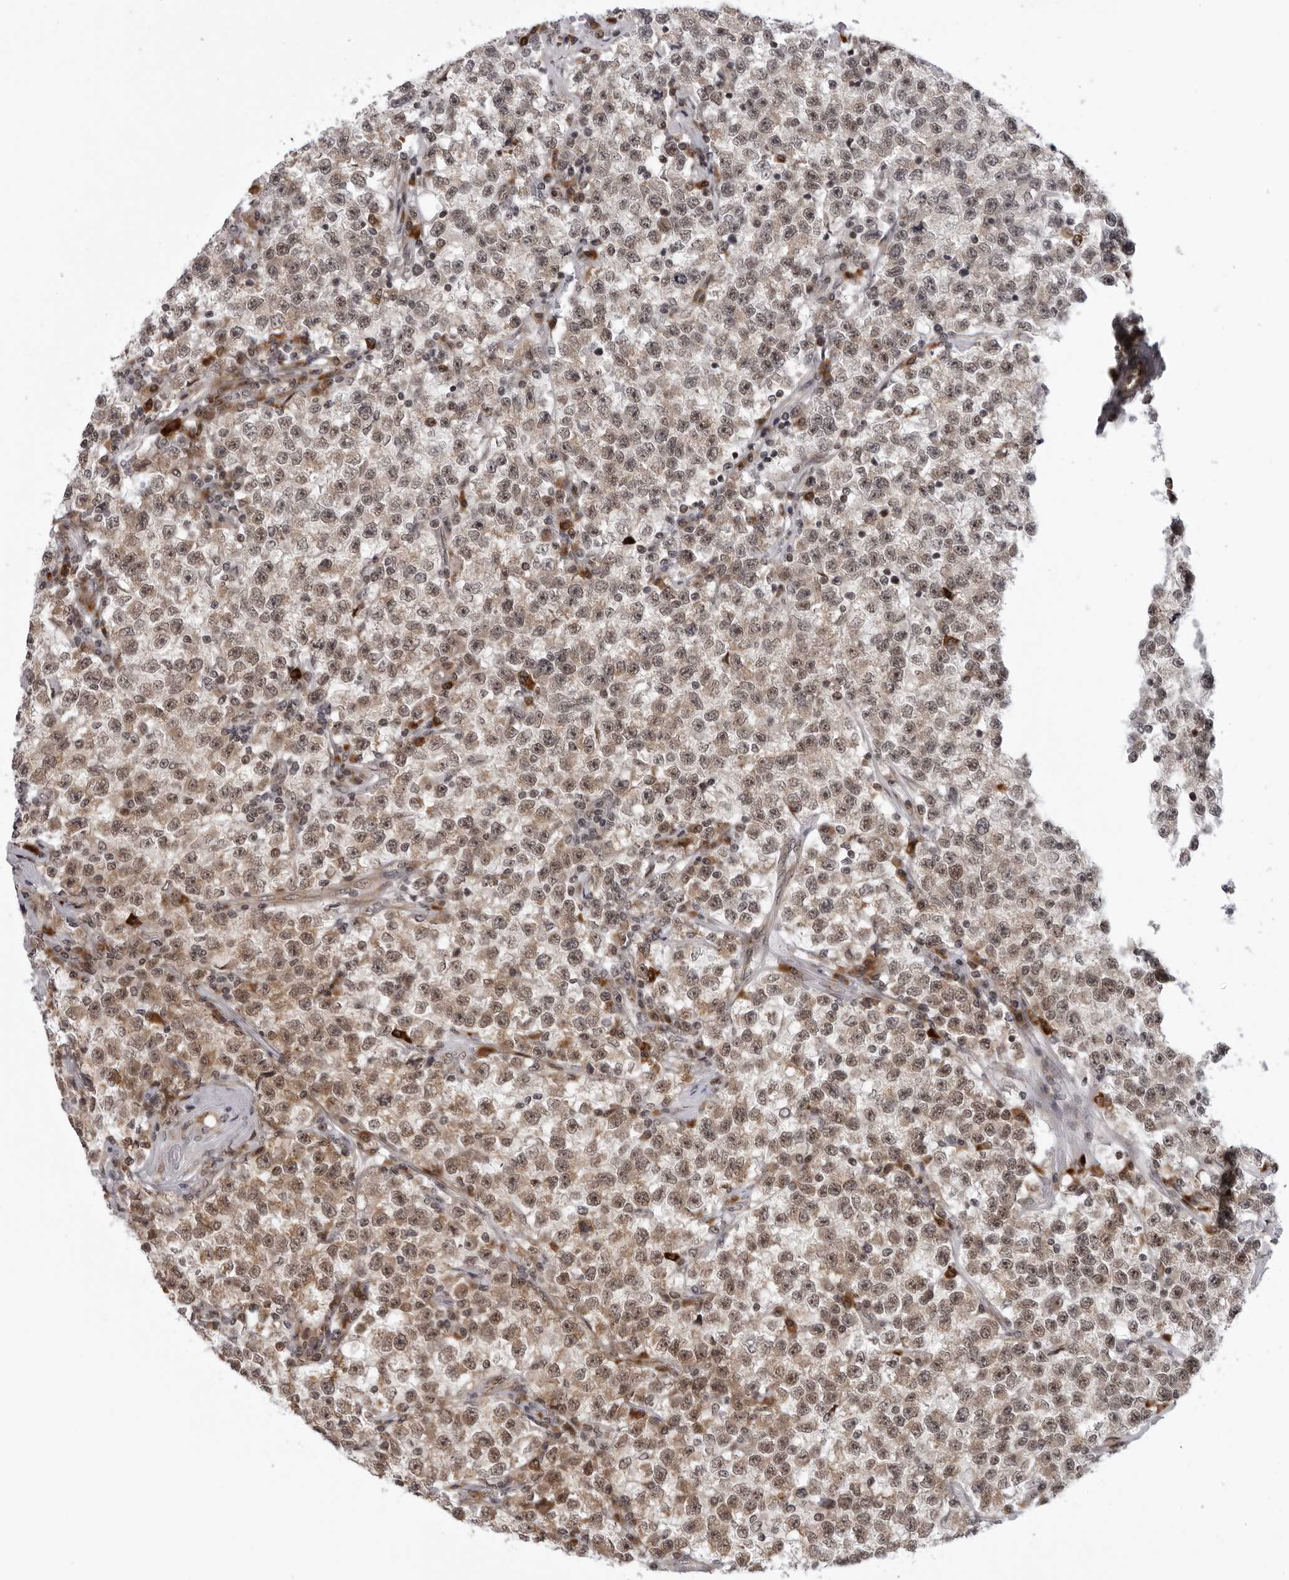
{"staining": {"intensity": "weak", "quantity": "25%-75%", "location": "cytoplasmic/membranous"}, "tissue": "testis cancer", "cell_type": "Tumor cells", "image_type": "cancer", "snomed": [{"axis": "morphology", "description": "Seminoma, NOS"}, {"axis": "topography", "description": "Testis"}], "caption": "There is low levels of weak cytoplasmic/membranous staining in tumor cells of testis cancer (seminoma), as demonstrated by immunohistochemical staining (brown color).", "gene": "GCSAML", "patient": {"sex": "male", "age": 22}}